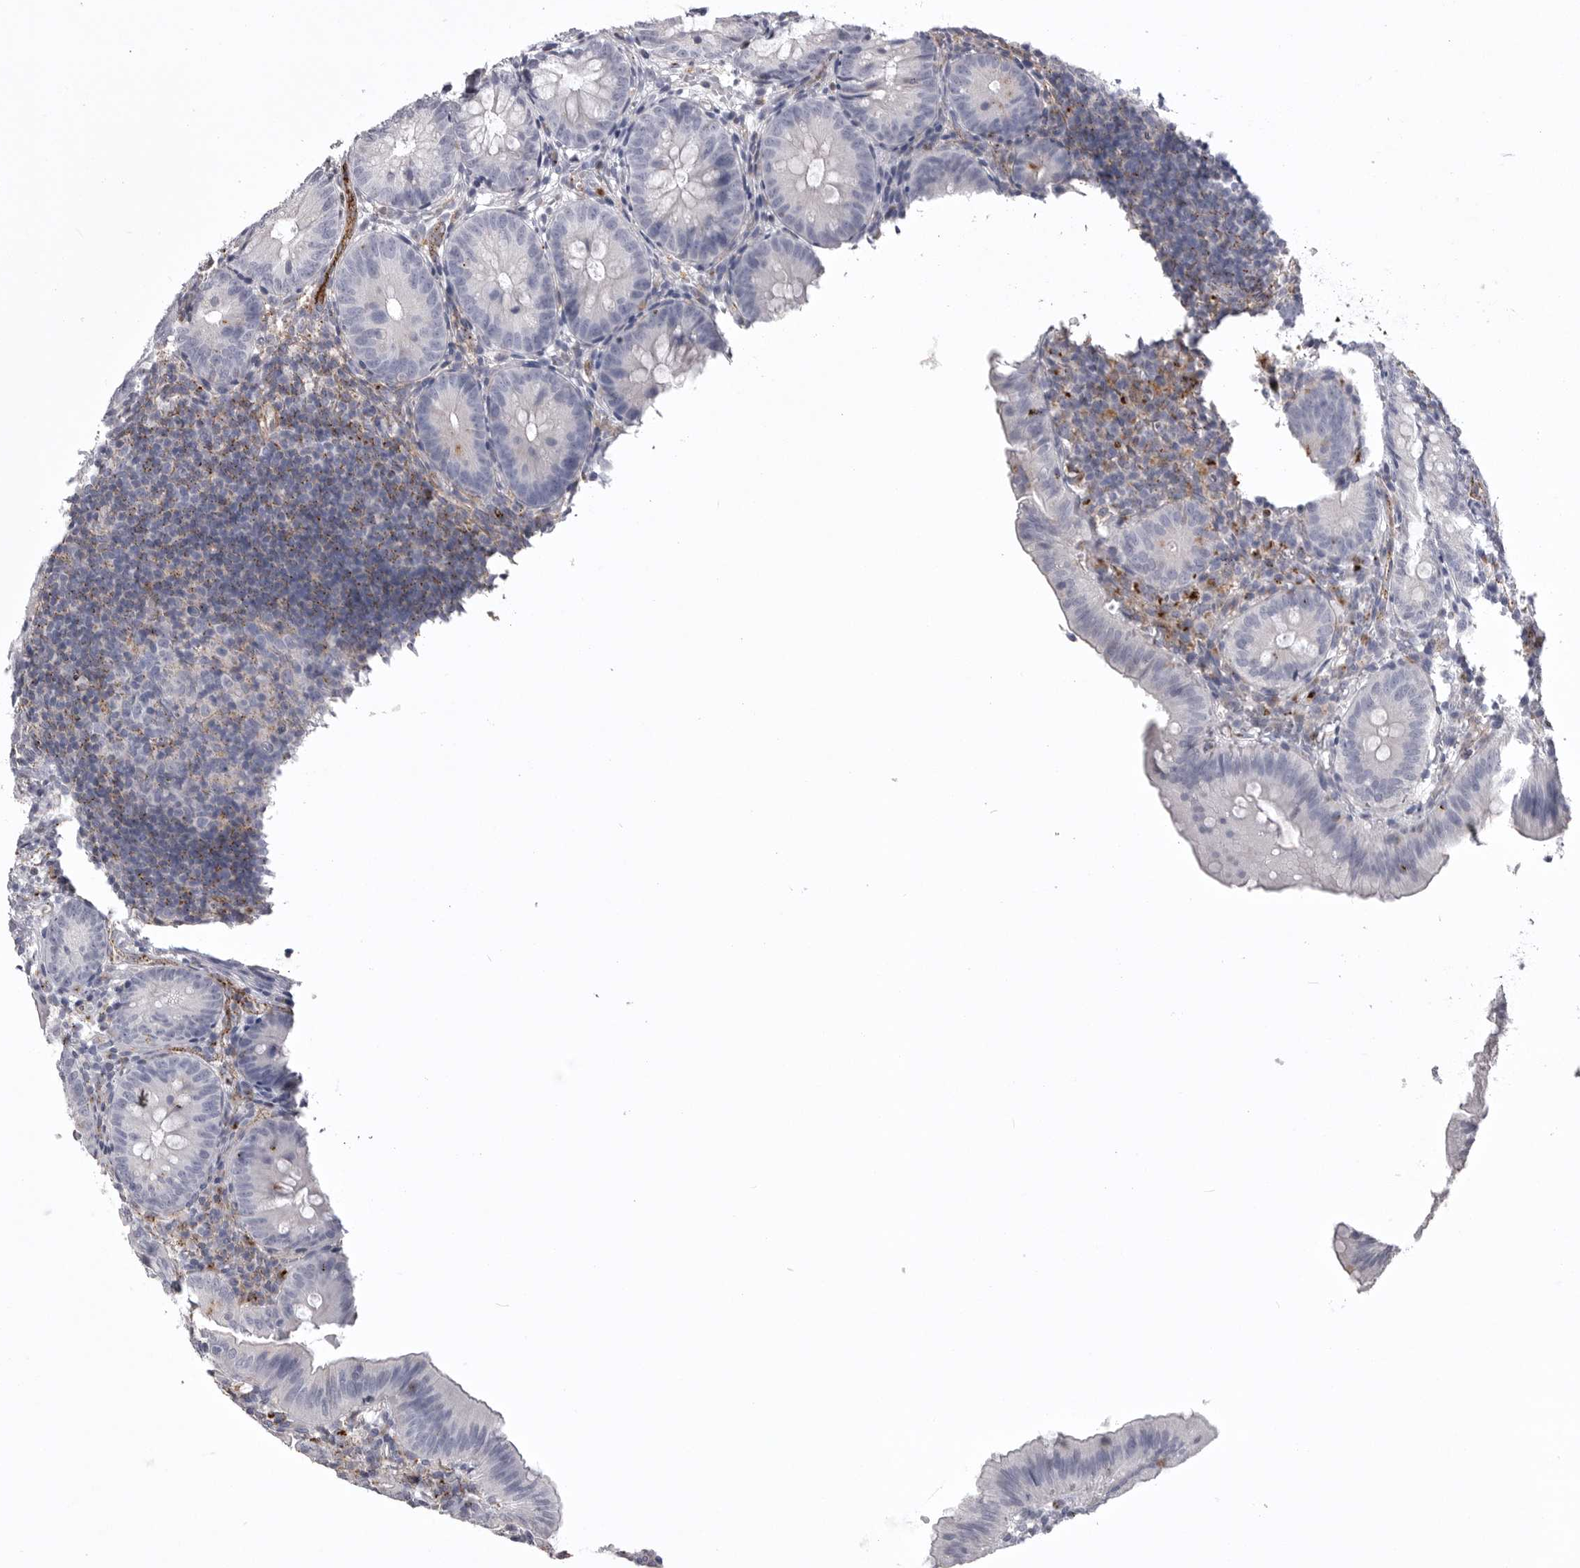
{"staining": {"intensity": "negative", "quantity": "none", "location": "none"}, "tissue": "appendix", "cell_type": "Glandular cells", "image_type": "normal", "snomed": [{"axis": "morphology", "description": "Normal tissue, NOS"}, {"axis": "topography", "description": "Appendix"}], "caption": "DAB immunohistochemical staining of normal appendix shows no significant positivity in glandular cells. (IHC, brightfield microscopy, high magnification).", "gene": "PSPN", "patient": {"sex": "male", "age": 1}}